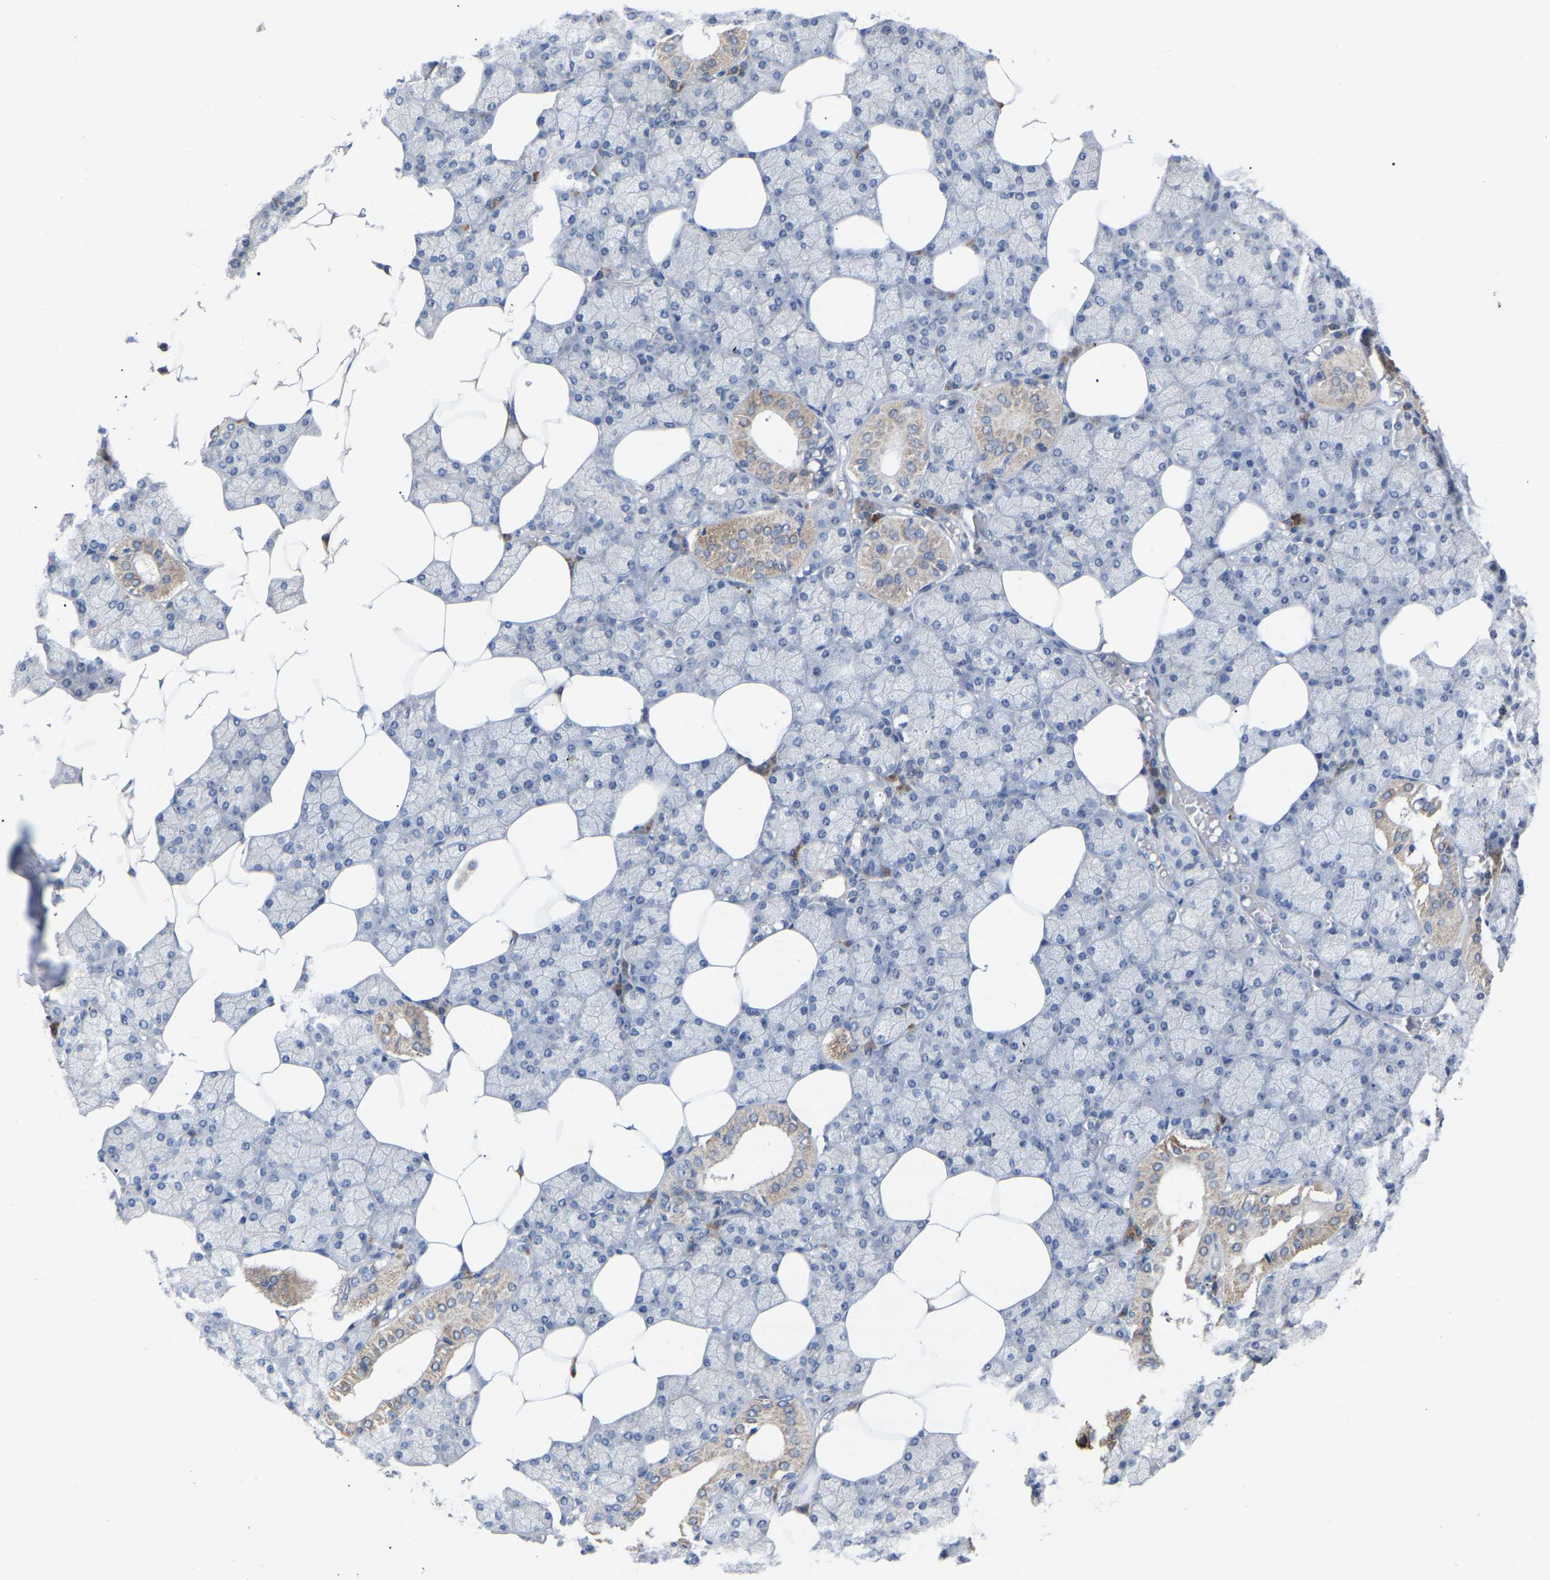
{"staining": {"intensity": "moderate", "quantity": "<25%", "location": "cytoplasmic/membranous"}, "tissue": "salivary gland", "cell_type": "Glandular cells", "image_type": "normal", "snomed": [{"axis": "morphology", "description": "Normal tissue, NOS"}, {"axis": "topography", "description": "Salivary gland"}], "caption": "Immunohistochemical staining of normal salivary gland displays moderate cytoplasmic/membranous protein expression in about <25% of glandular cells. Nuclei are stained in blue.", "gene": "NOP53", "patient": {"sex": "male", "age": 62}}